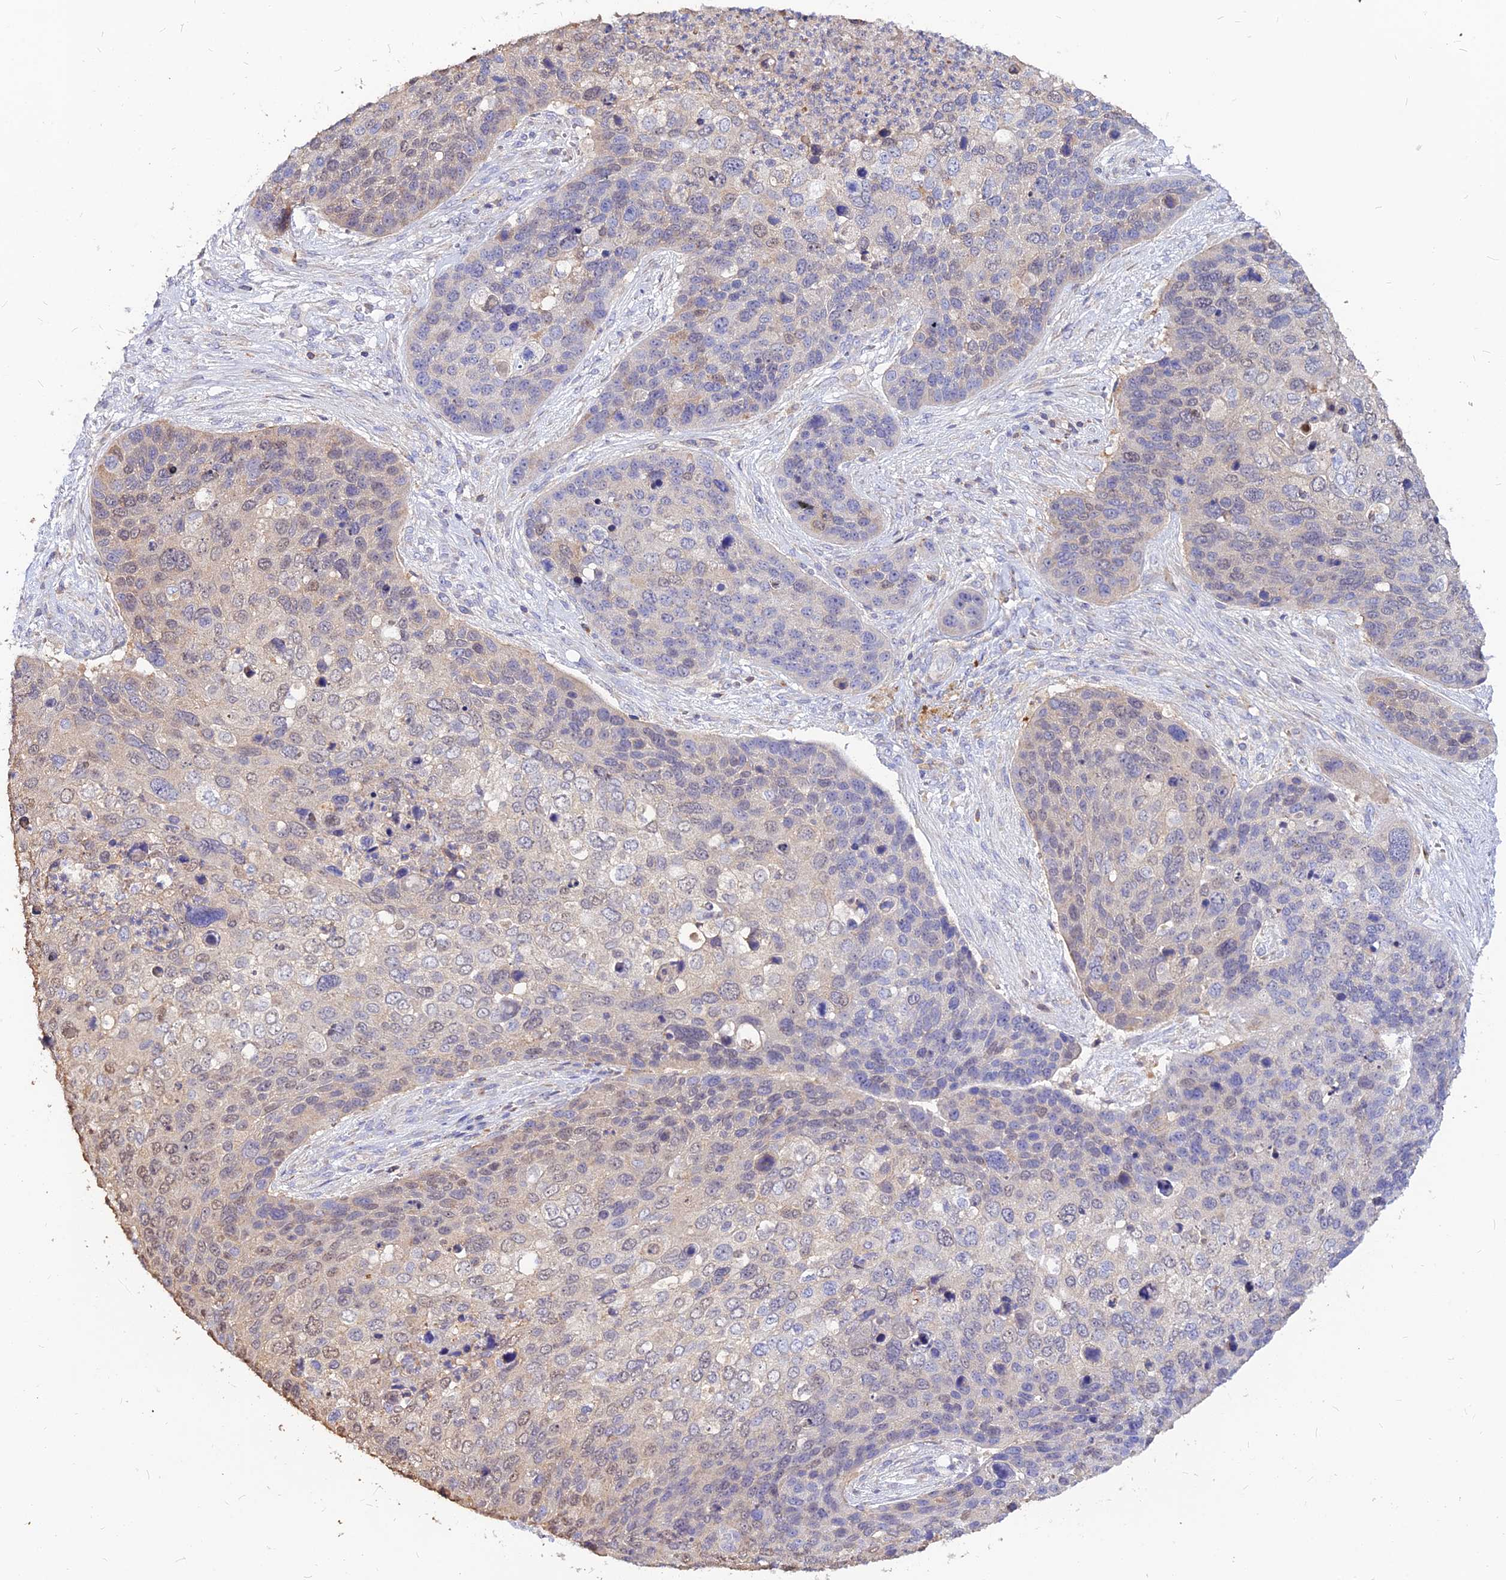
{"staining": {"intensity": "weak", "quantity": "<25%", "location": "nuclear"}, "tissue": "skin cancer", "cell_type": "Tumor cells", "image_type": "cancer", "snomed": [{"axis": "morphology", "description": "Basal cell carcinoma"}, {"axis": "topography", "description": "Skin"}], "caption": "This image is of skin cancer stained with immunohistochemistry to label a protein in brown with the nuclei are counter-stained blue. There is no staining in tumor cells.", "gene": "DENND2D", "patient": {"sex": "female", "age": 74}}